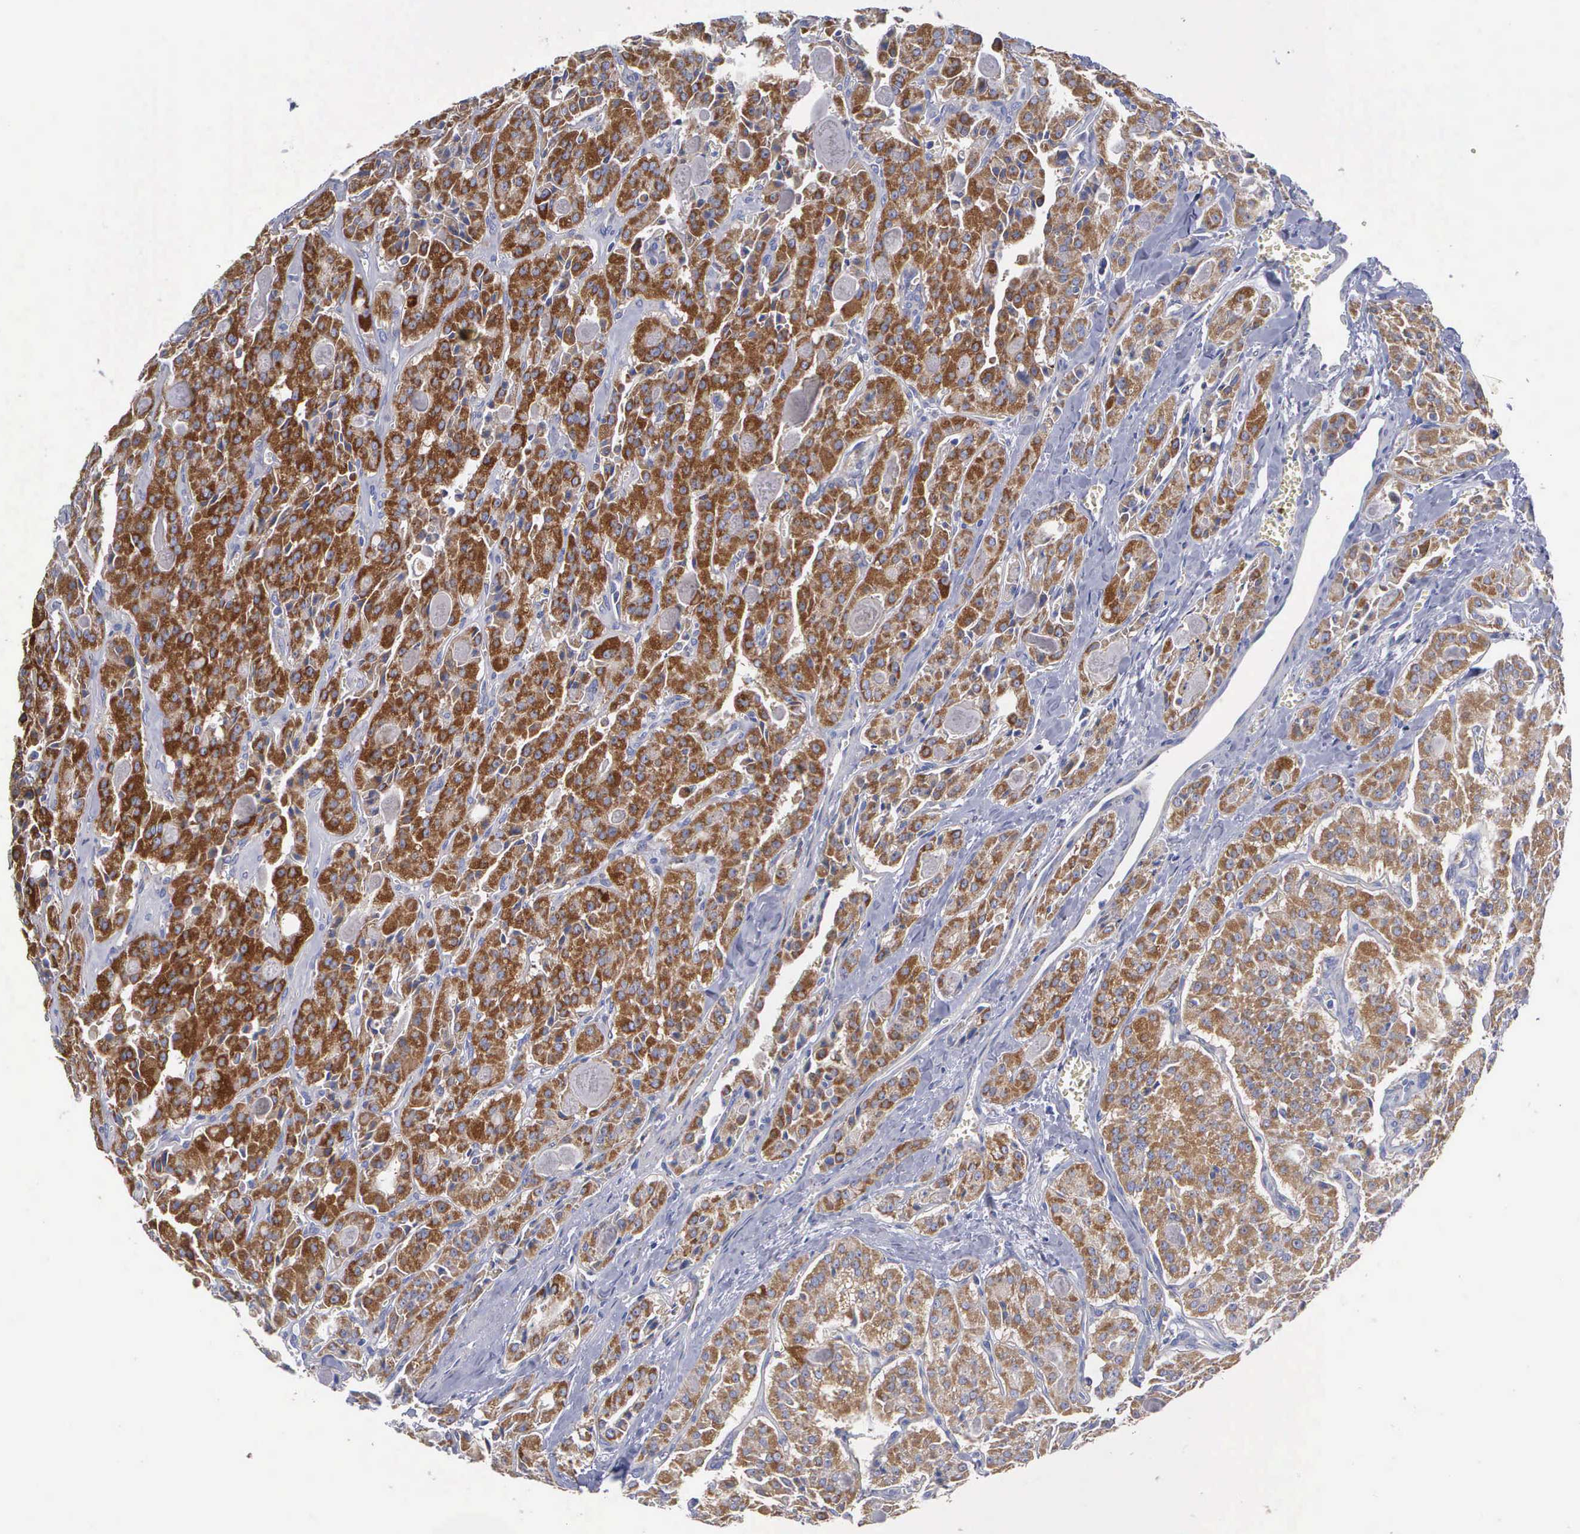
{"staining": {"intensity": "strong", "quantity": ">75%", "location": "cytoplasmic/membranous"}, "tissue": "thyroid cancer", "cell_type": "Tumor cells", "image_type": "cancer", "snomed": [{"axis": "morphology", "description": "Carcinoma, NOS"}, {"axis": "topography", "description": "Thyroid gland"}], "caption": "Protein expression by immunohistochemistry demonstrates strong cytoplasmic/membranous staining in about >75% of tumor cells in thyroid cancer (carcinoma). Immunohistochemistry (ihc) stains the protein of interest in brown and the nuclei are stained blue.", "gene": "APOOL", "patient": {"sex": "male", "age": 76}}